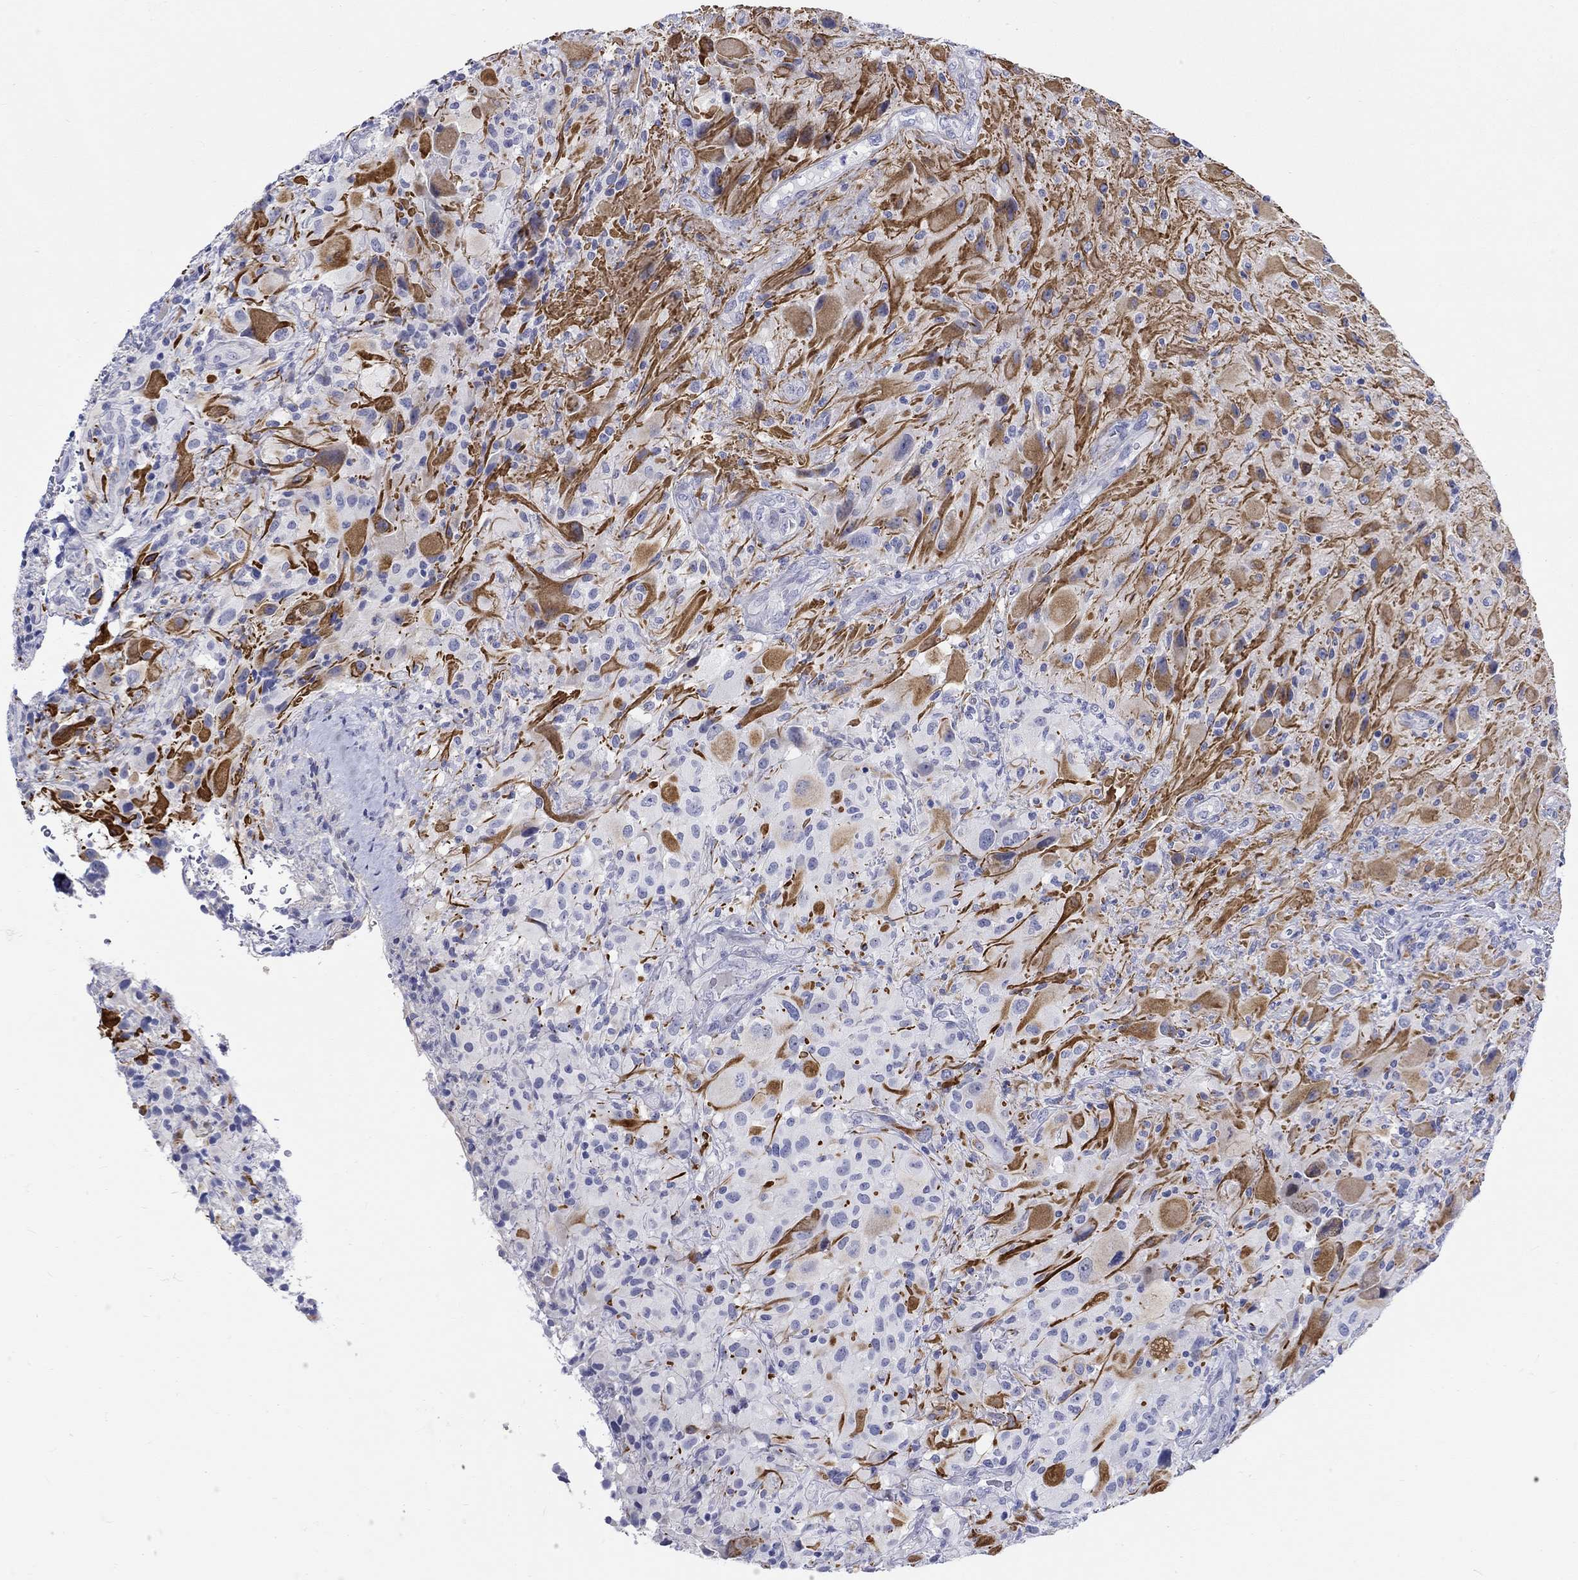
{"staining": {"intensity": "strong", "quantity": "<25%", "location": "cytoplasmic/membranous"}, "tissue": "glioma", "cell_type": "Tumor cells", "image_type": "cancer", "snomed": [{"axis": "morphology", "description": "Glioma, malignant, High grade"}, {"axis": "topography", "description": "Cerebral cortex"}], "caption": "This image demonstrates IHC staining of human malignant glioma (high-grade), with medium strong cytoplasmic/membranous staining in approximately <25% of tumor cells.", "gene": "CRYGS", "patient": {"sex": "male", "age": 35}}